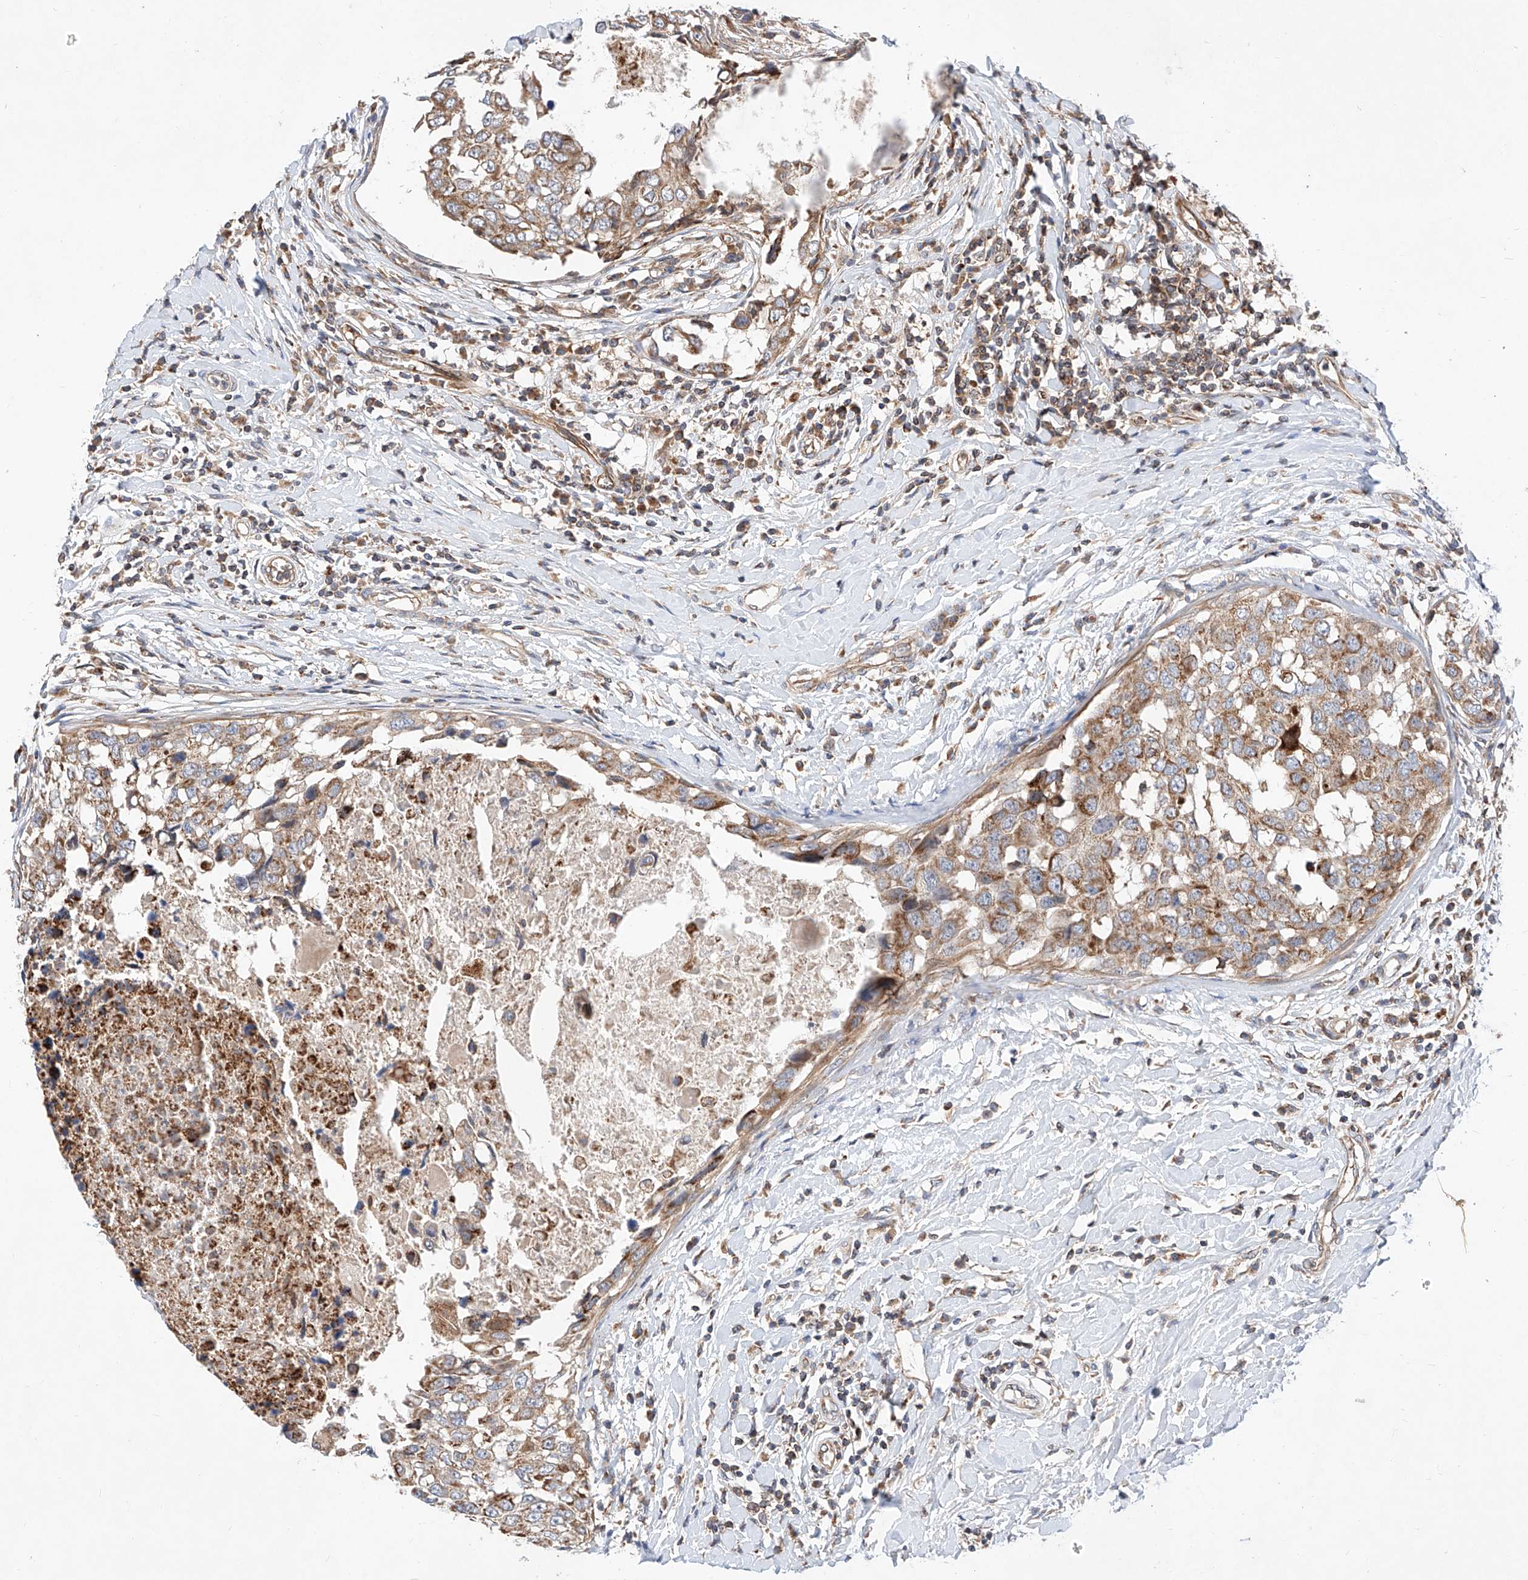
{"staining": {"intensity": "moderate", "quantity": ">75%", "location": "cytoplasmic/membranous"}, "tissue": "breast cancer", "cell_type": "Tumor cells", "image_type": "cancer", "snomed": [{"axis": "morphology", "description": "Duct carcinoma"}, {"axis": "topography", "description": "Breast"}], "caption": "Immunohistochemistry (DAB (3,3'-diaminobenzidine)) staining of human intraductal carcinoma (breast) demonstrates moderate cytoplasmic/membranous protein positivity in approximately >75% of tumor cells. (DAB IHC, brown staining for protein, blue staining for nuclei).", "gene": "NR1D1", "patient": {"sex": "female", "age": 27}}